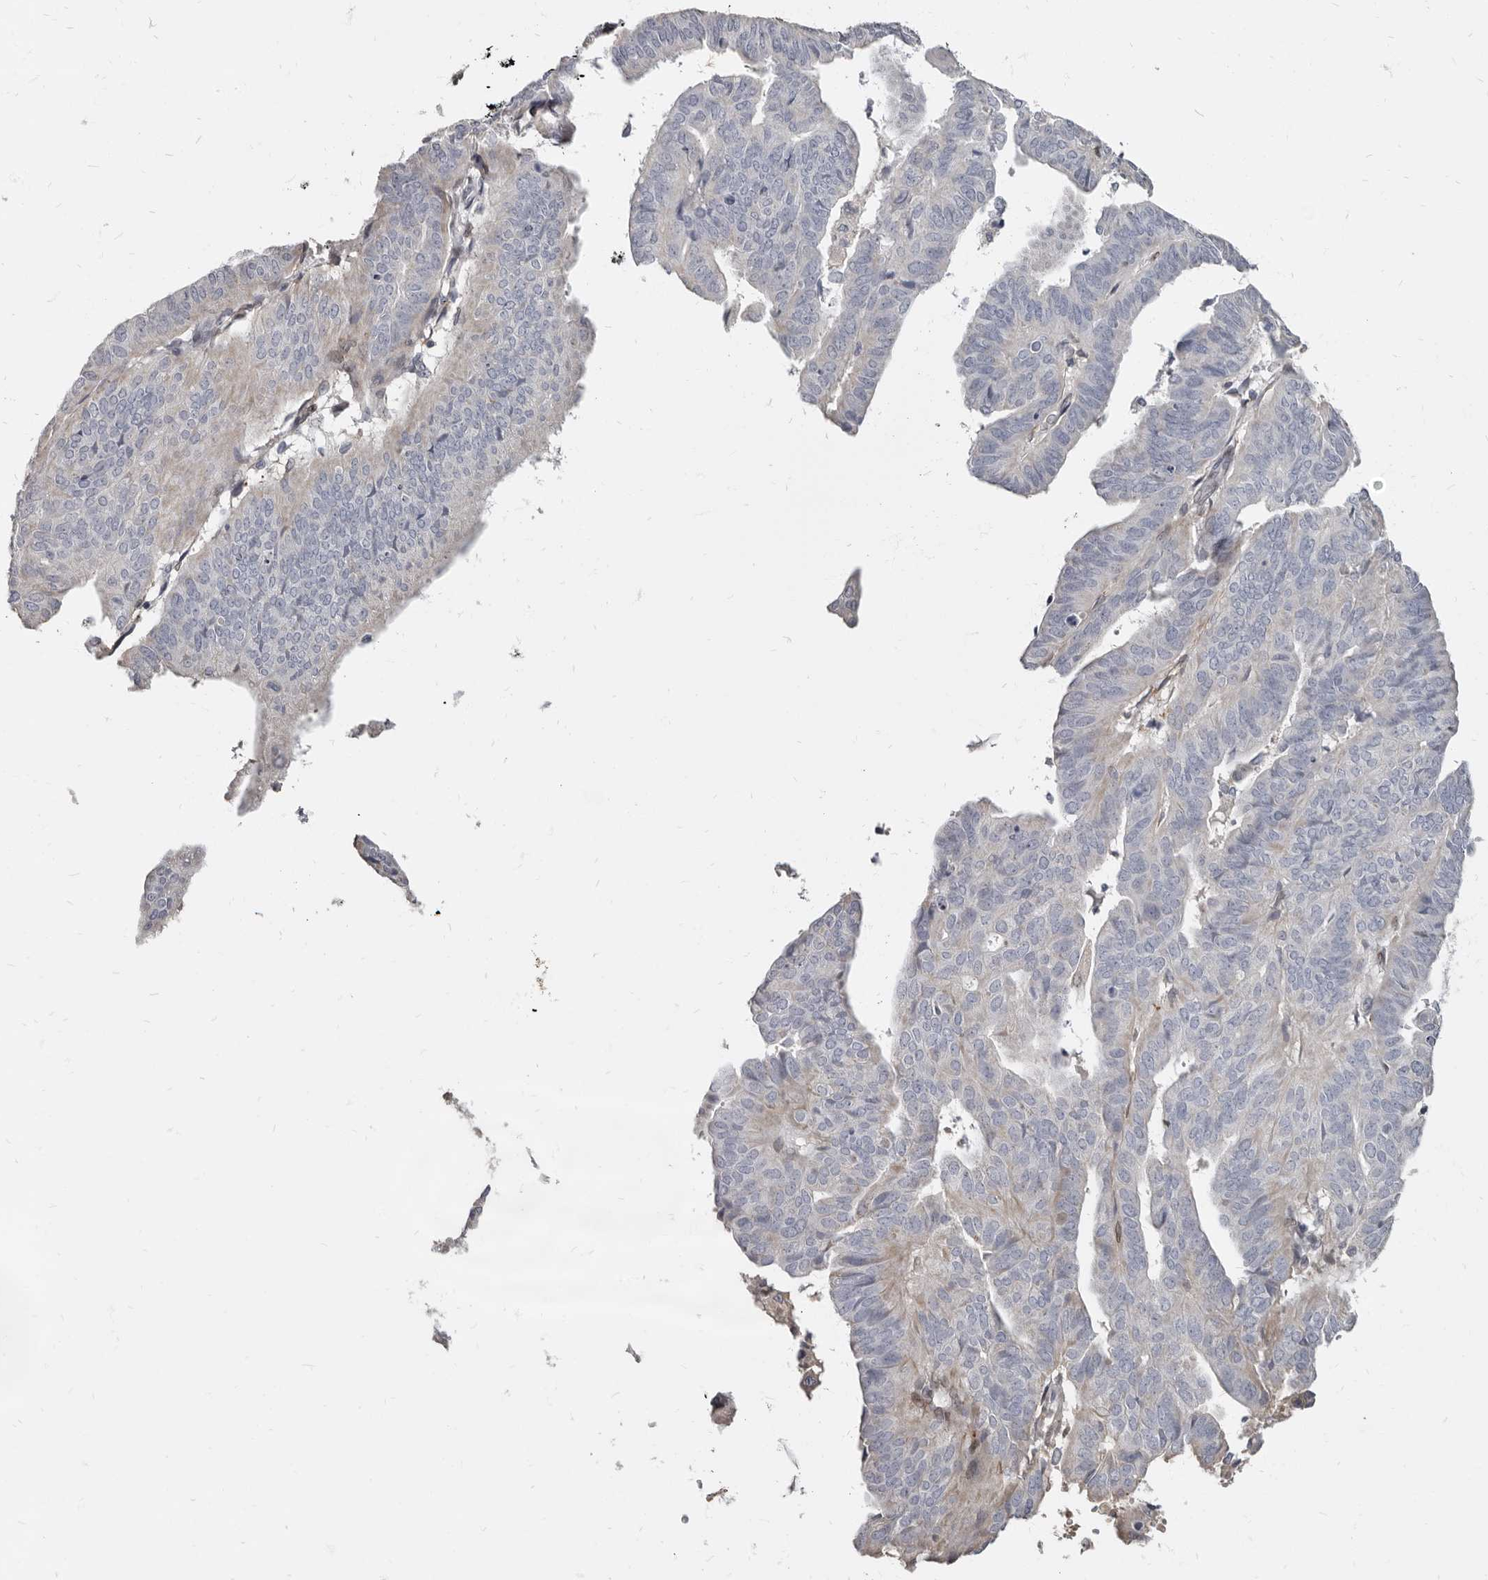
{"staining": {"intensity": "negative", "quantity": "none", "location": "none"}, "tissue": "endometrial cancer", "cell_type": "Tumor cells", "image_type": "cancer", "snomed": [{"axis": "morphology", "description": "Adenocarcinoma, NOS"}, {"axis": "topography", "description": "Endometrium"}], "caption": "This is an immunohistochemistry micrograph of human endometrial adenocarcinoma. There is no staining in tumor cells.", "gene": "MRGPRF", "patient": {"sex": "female", "age": 51}}